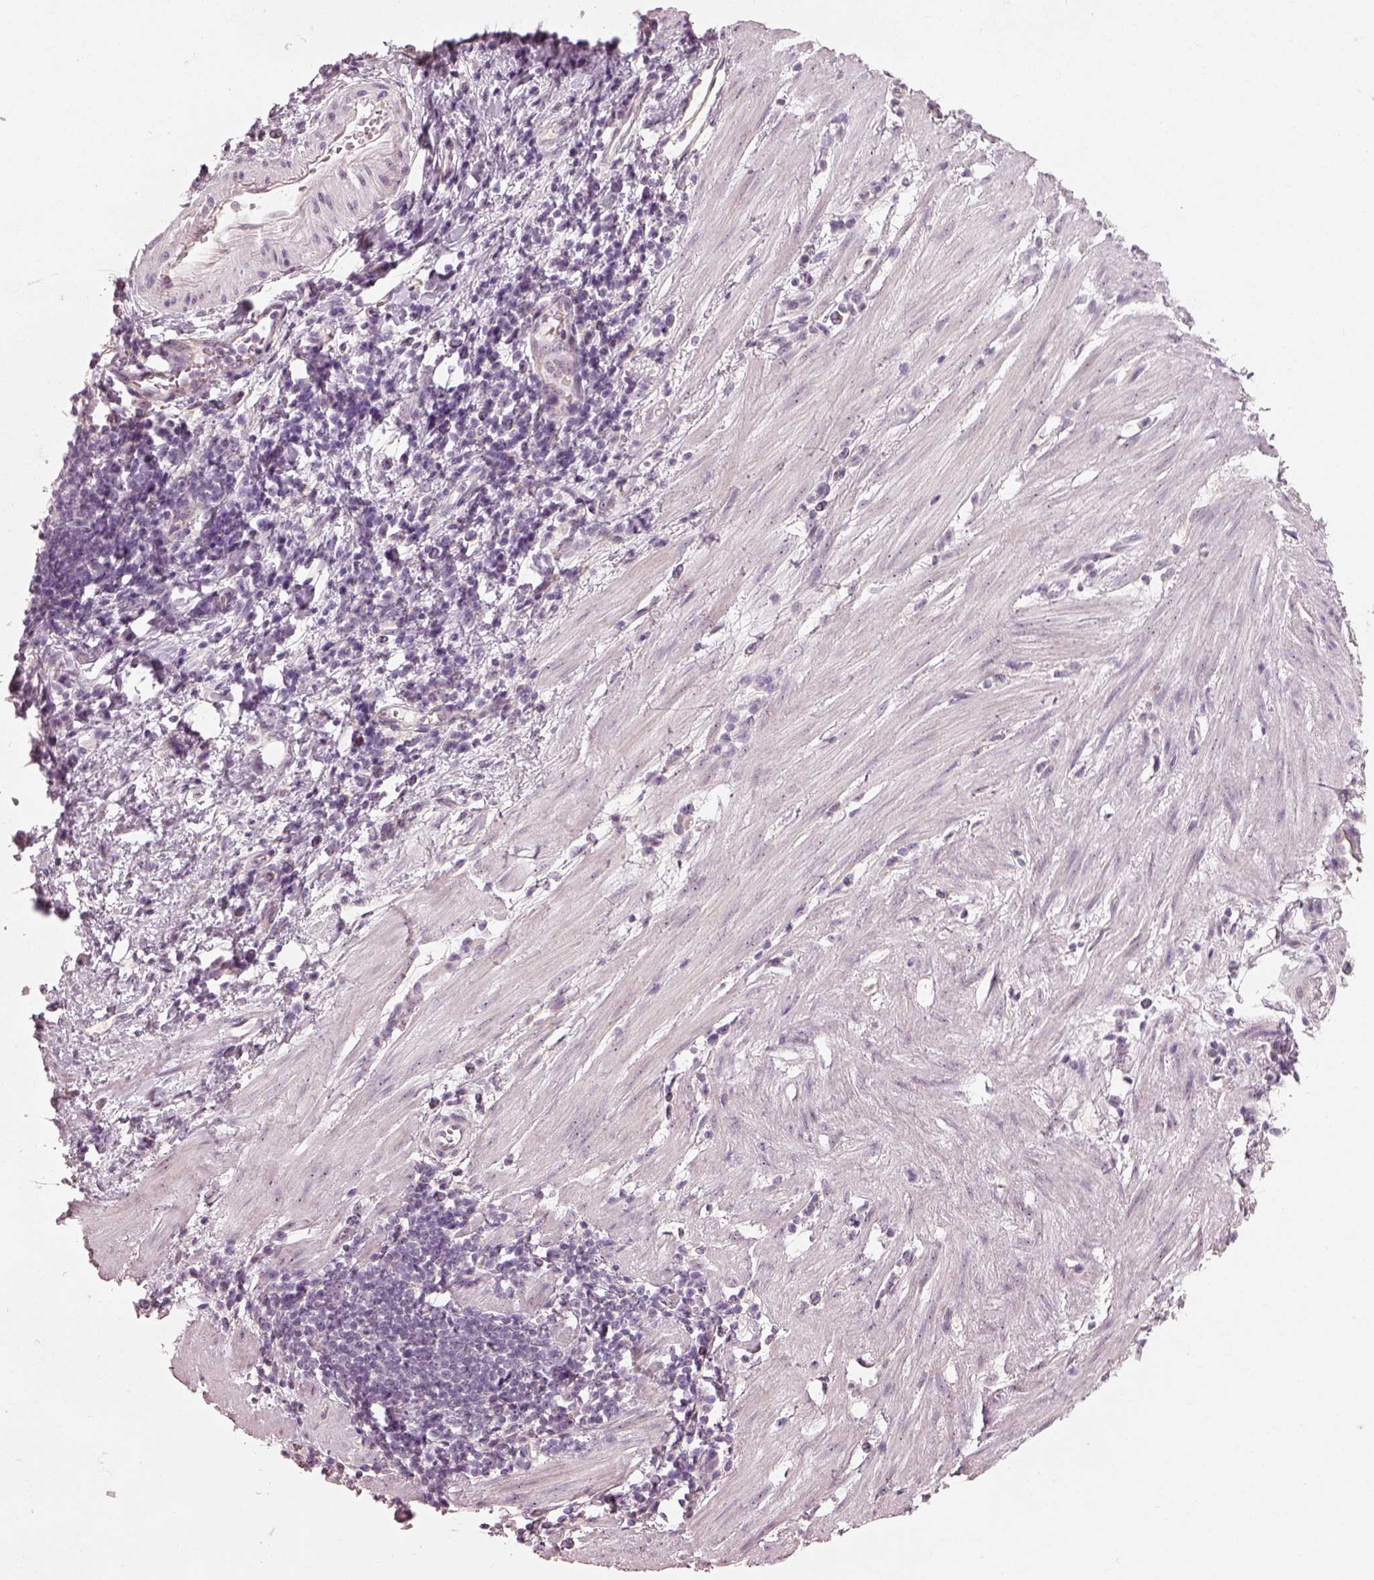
{"staining": {"intensity": "negative", "quantity": "none", "location": "none"}, "tissue": "stomach cancer", "cell_type": "Tumor cells", "image_type": "cancer", "snomed": [{"axis": "morphology", "description": "Adenocarcinoma, NOS"}, {"axis": "topography", "description": "Stomach"}], "caption": "The IHC photomicrograph has no significant expression in tumor cells of stomach adenocarcinoma tissue.", "gene": "CDS1", "patient": {"sex": "male", "age": 58}}